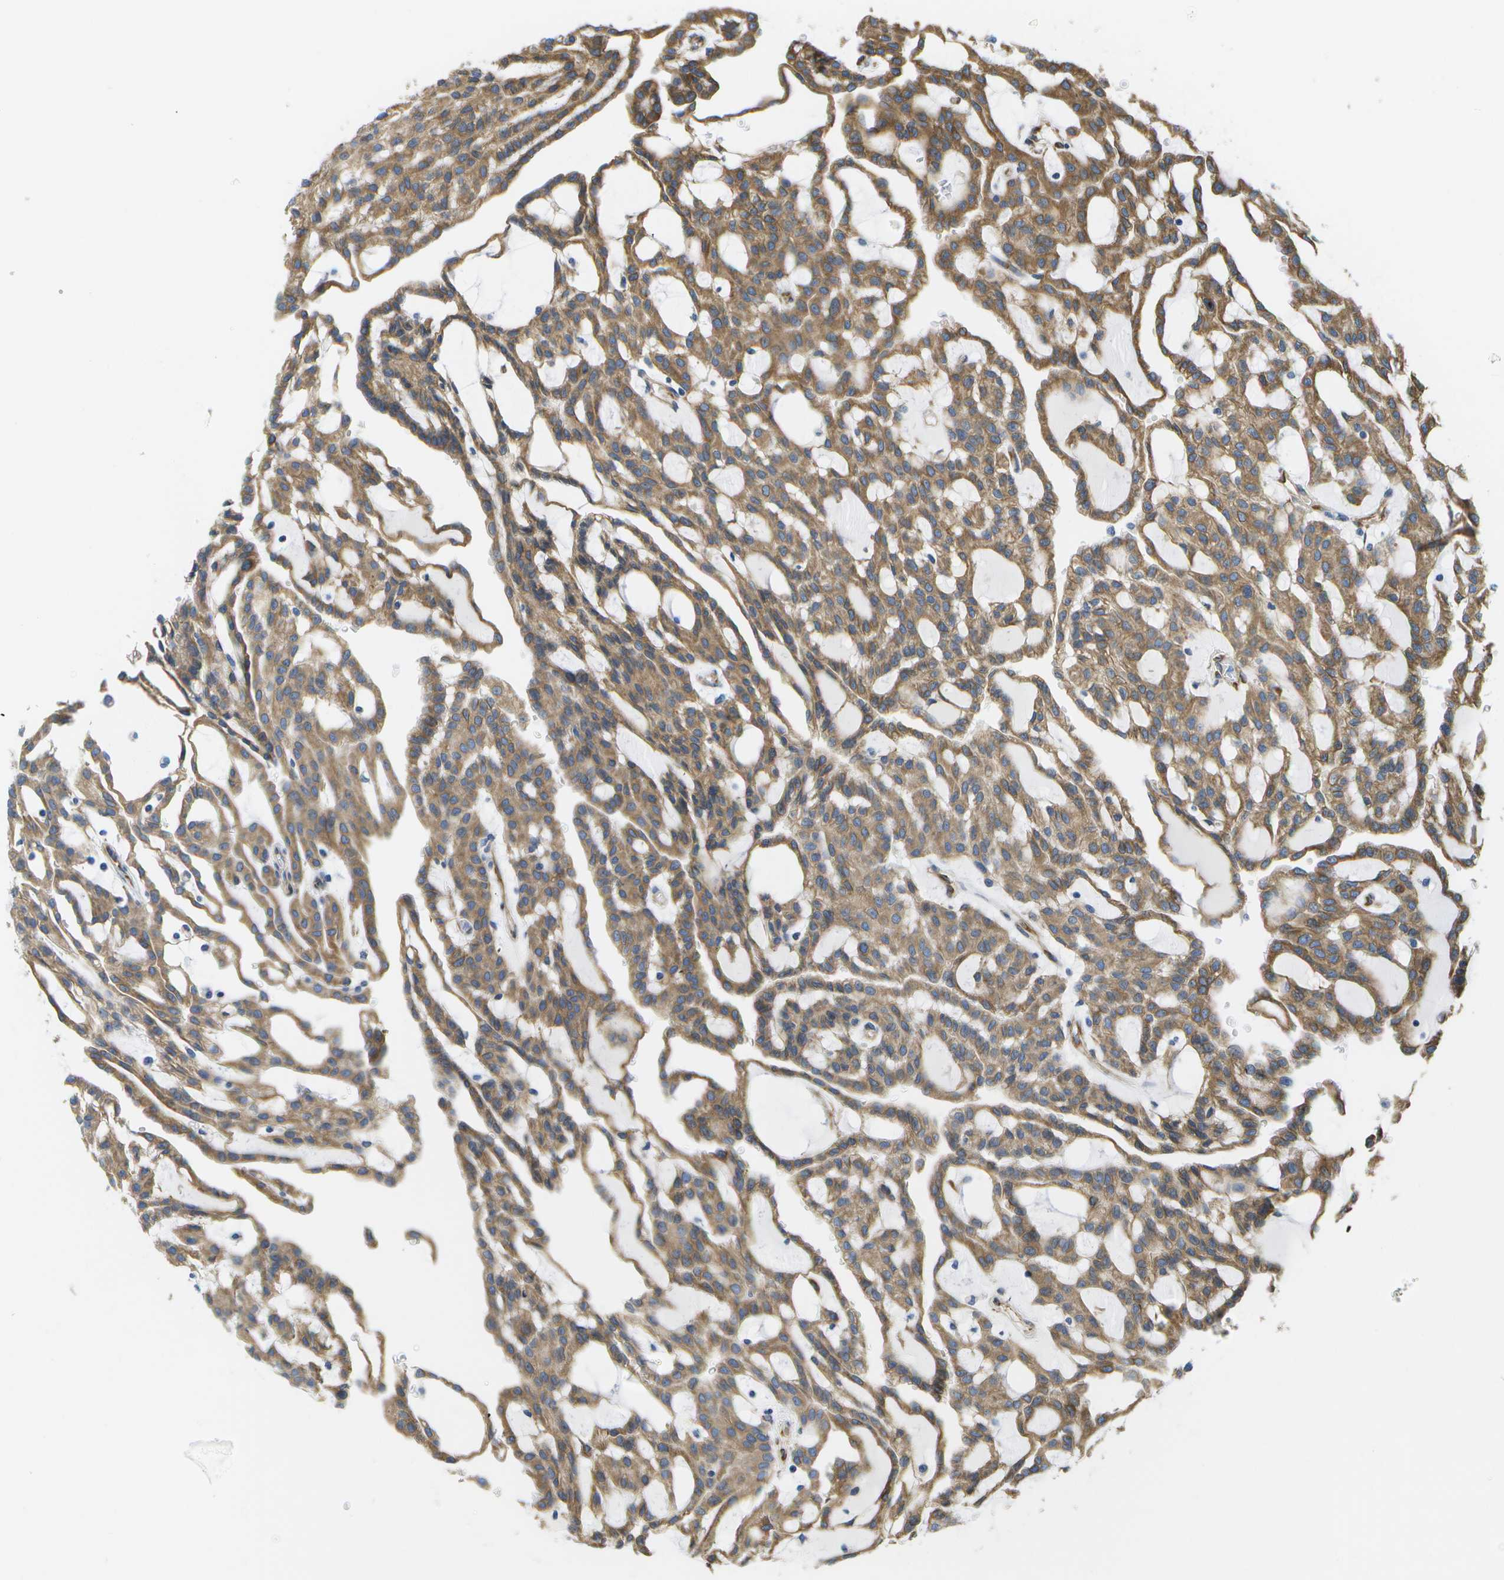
{"staining": {"intensity": "moderate", "quantity": ">75%", "location": "cytoplasmic/membranous"}, "tissue": "renal cancer", "cell_type": "Tumor cells", "image_type": "cancer", "snomed": [{"axis": "morphology", "description": "Adenocarcinoma, NOS"}, {"axis": "topography", "description": "Kidney"}], "caption": "Immunohistochemistry (IHC) of adenocarcinoma (renal) exhibits medium levels of moderate cytoplasmic/membranous staining in approximately >75% of tumor cells. Immunohistochemistry (IHC) stains the protein of interest in brown and the nuclei are stained blue.", "gene": "ZDHHC17", "patient": {"sex": "male", "age": 63}}